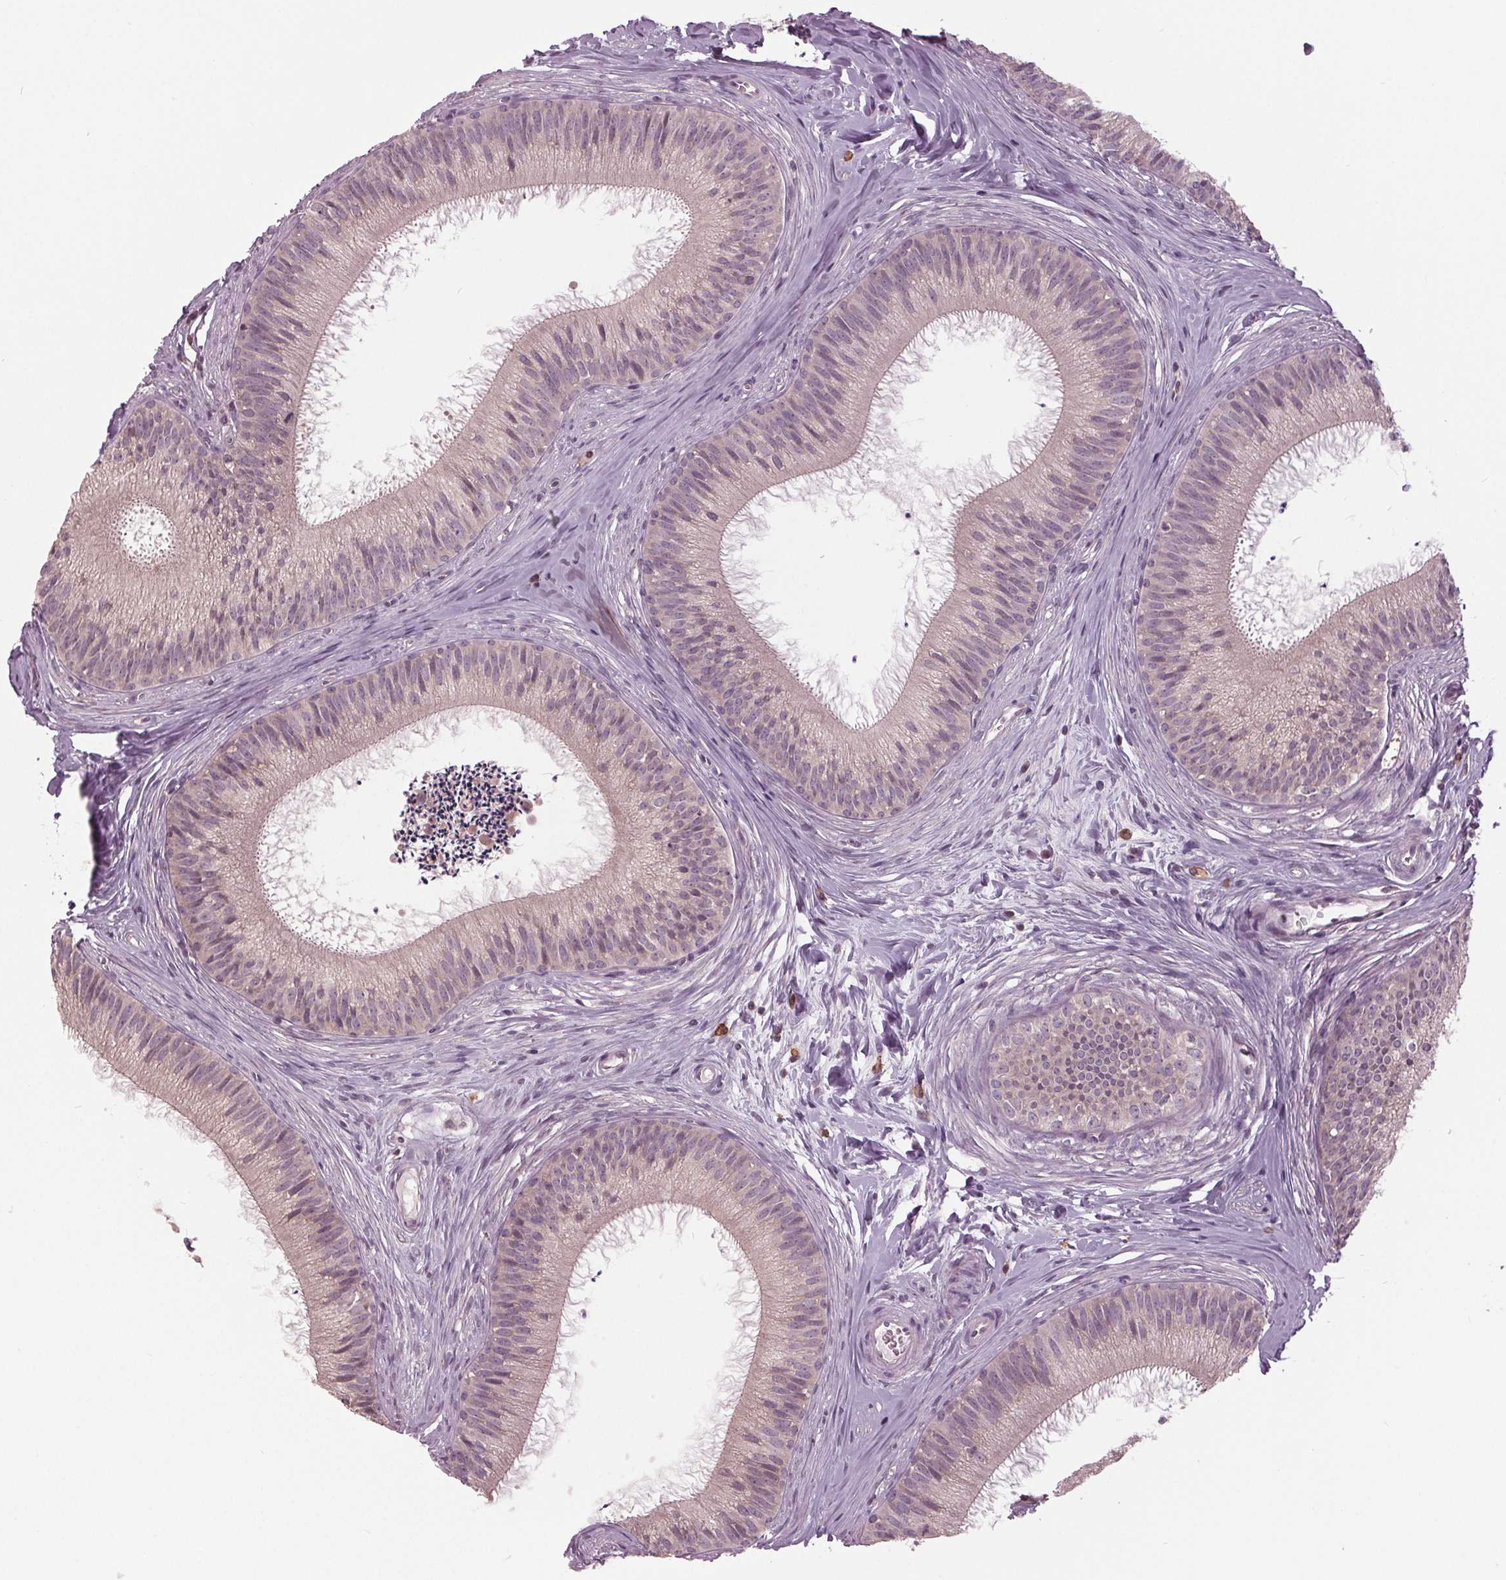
{"staining": {"intensity": "weak", "quantity": "25%-75%", "location": "cytoplasmic/membranous"}, "tissue": "epididymis", "cell_type": "Glandular cells", "image_type": "normal", "snomed": [{"axis": "morphology", "description": "Normal tissue, NOS"}, {"axis": "topography", "description": "Epididymis"}], "caption": "This is an image of immunohistochemistry (IHC) staining of unremarkable epididymis, which shows weak positivity in the cytoplasmic/membranous of glandular cells.", "gene": "SIGLEC6", "patient": {"sex": "male", "age": 24}}